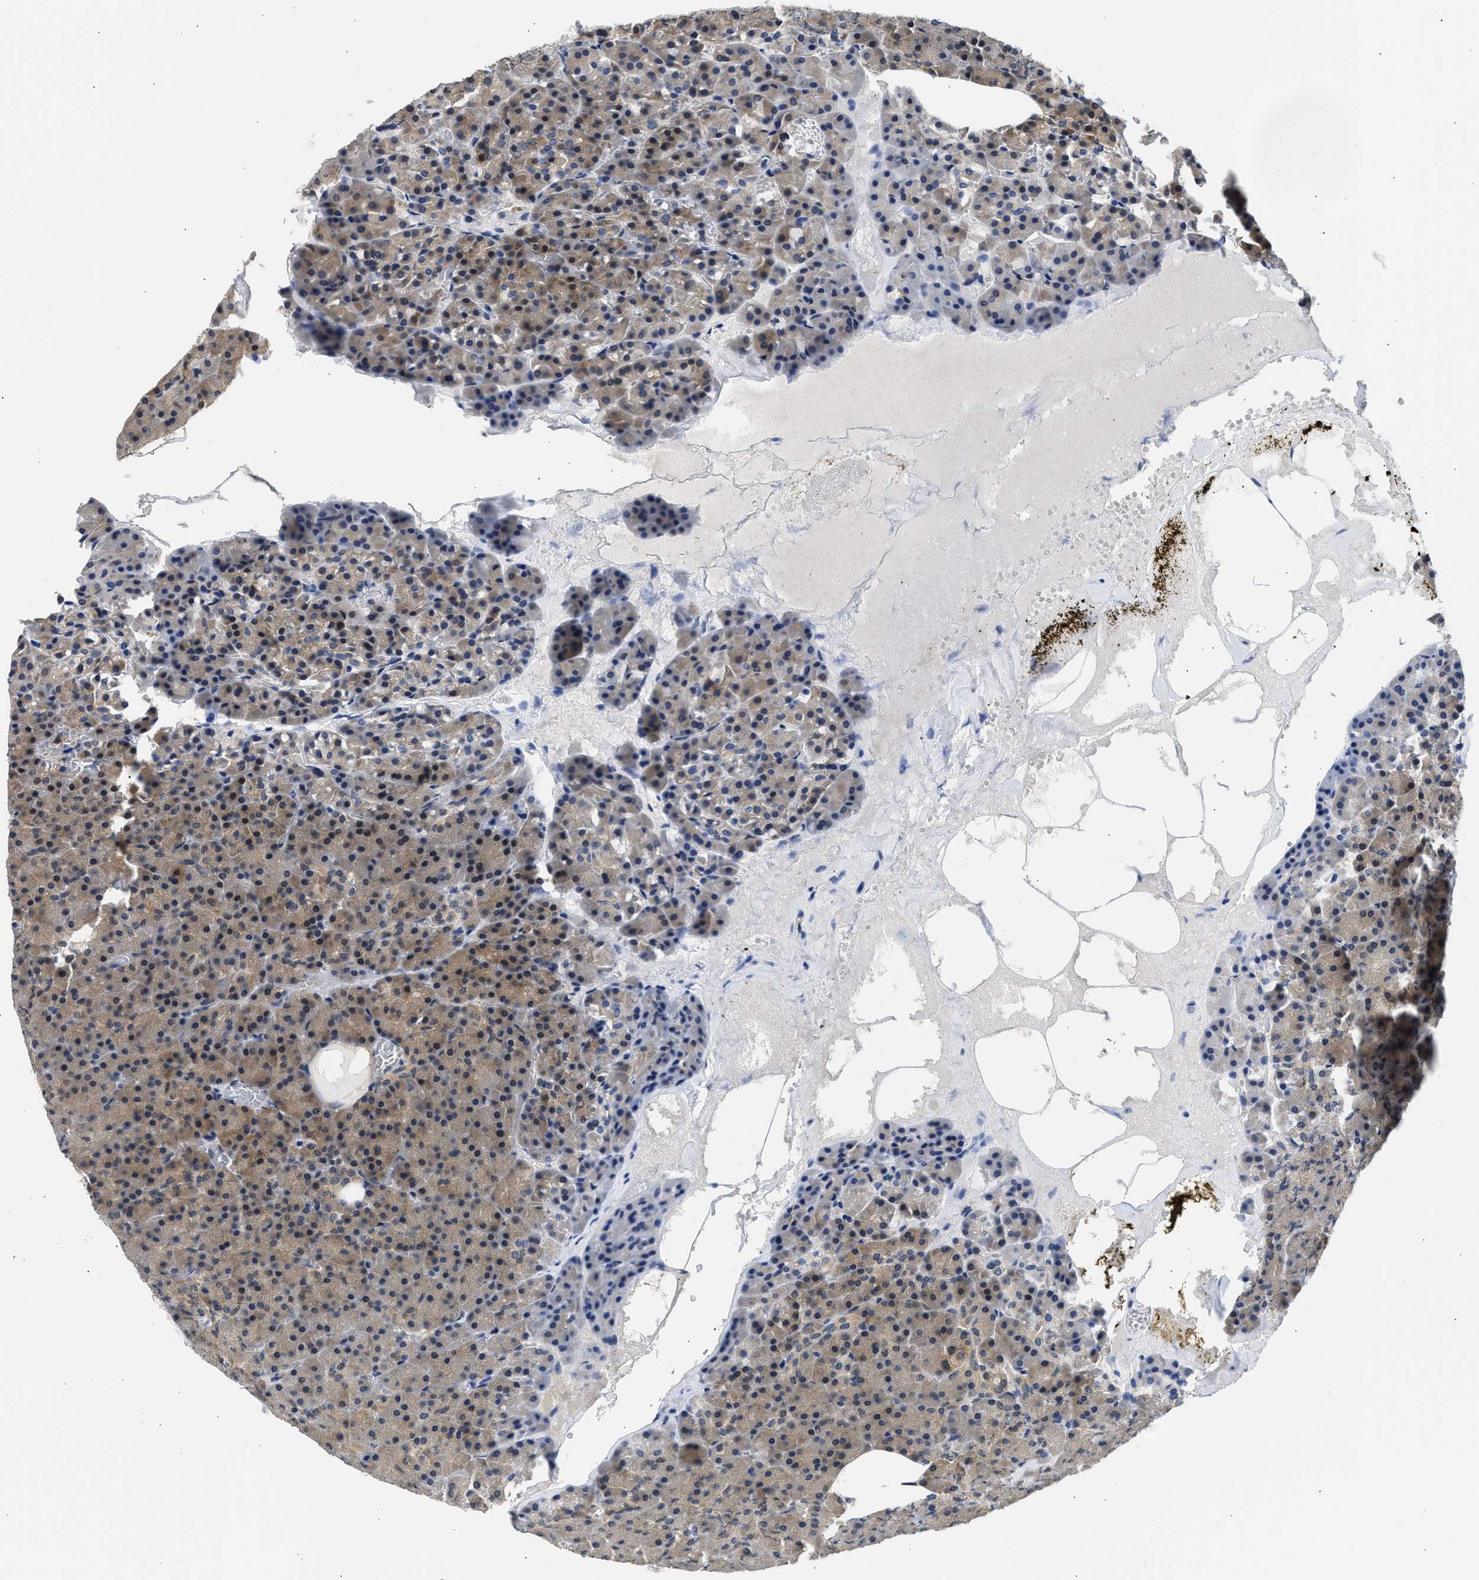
{"staining": {"intensity": "moderate", "quantity": "25%-75%", "location": "cytoplasmic/membranous,nuclear"}, "tissue": "pancreas", "cell_type": "Exocrine glandular cells", "image_type": "normal", "snomed": [{"axis": "morphology", "description": "Normal tissue, NOS"}, {"axis": "morphology", "description": "Carcinoid, malignant, NOS"}, {"axis": "topography", "description": "Pancreas"}], "caption": "Pancreas stained with immunohistochemistry reveals moderate cytoplasmic/membranous,nuclear staining in about 25%-75% of exocrine glandular cells.", "gene": "XPO5", "patient": {"sex": "female", "age": 35}}